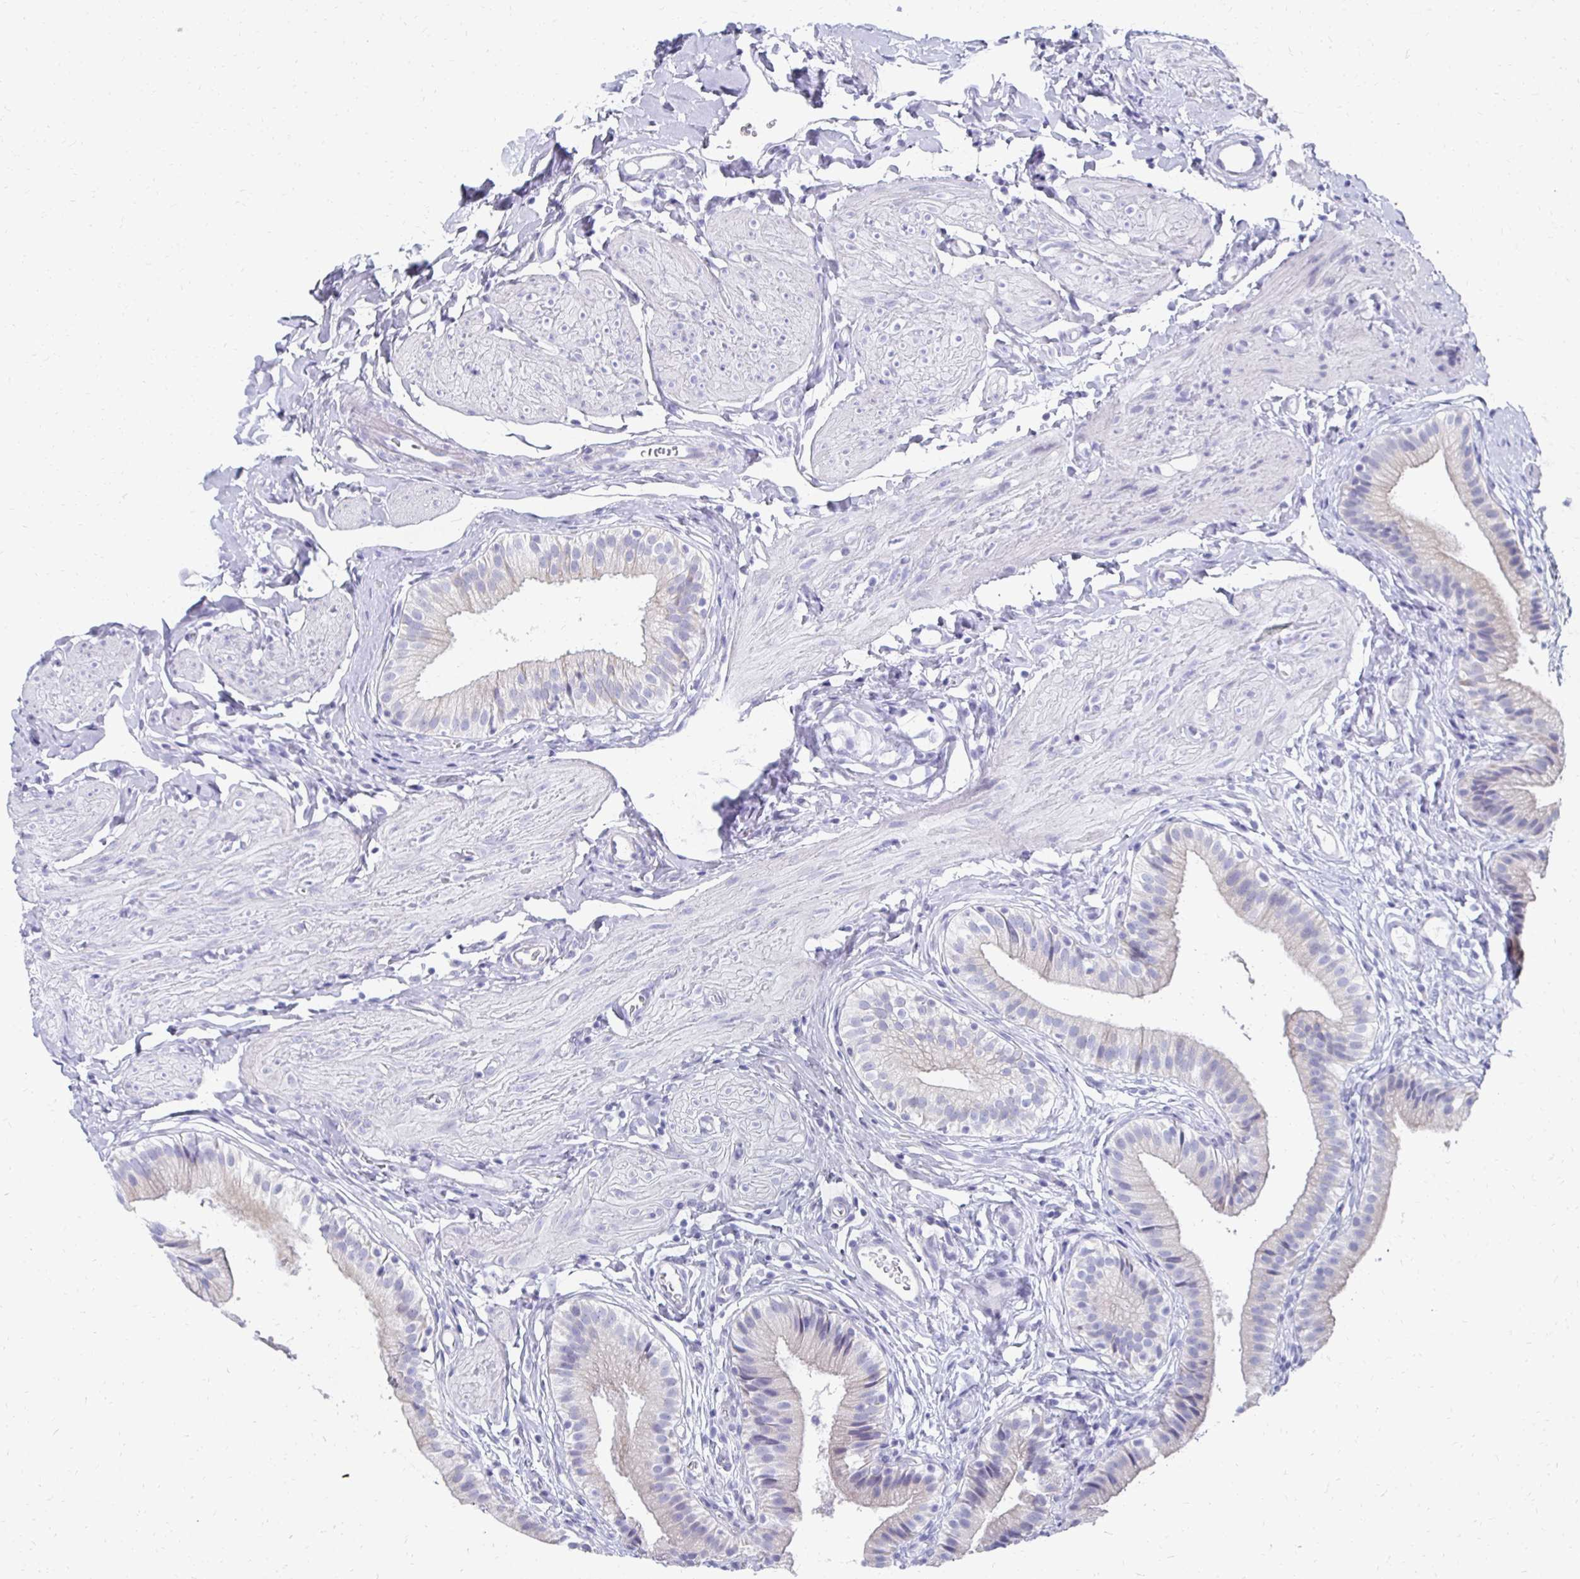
{"staining": {"intensity": "weak", "quantity": "<25%", "location": "cytoplasmic/membranous"}, "tissue": "gallbladder", "cell_type": "Glandular cells", "image_type": "normal", "snomed": [{"axis": "morphology", "description": "Normal tissue, NOS"}, {"axis": "topography", "description": "Gallbladder"}], "caption": "Immunohistochemistry micrograph of unremarkable gallbladder stained for a protein (brown), which exhibits no staining in glandular cells.", "gene": "SYCP3", "patient": {"sex": "female", "age": 47}}